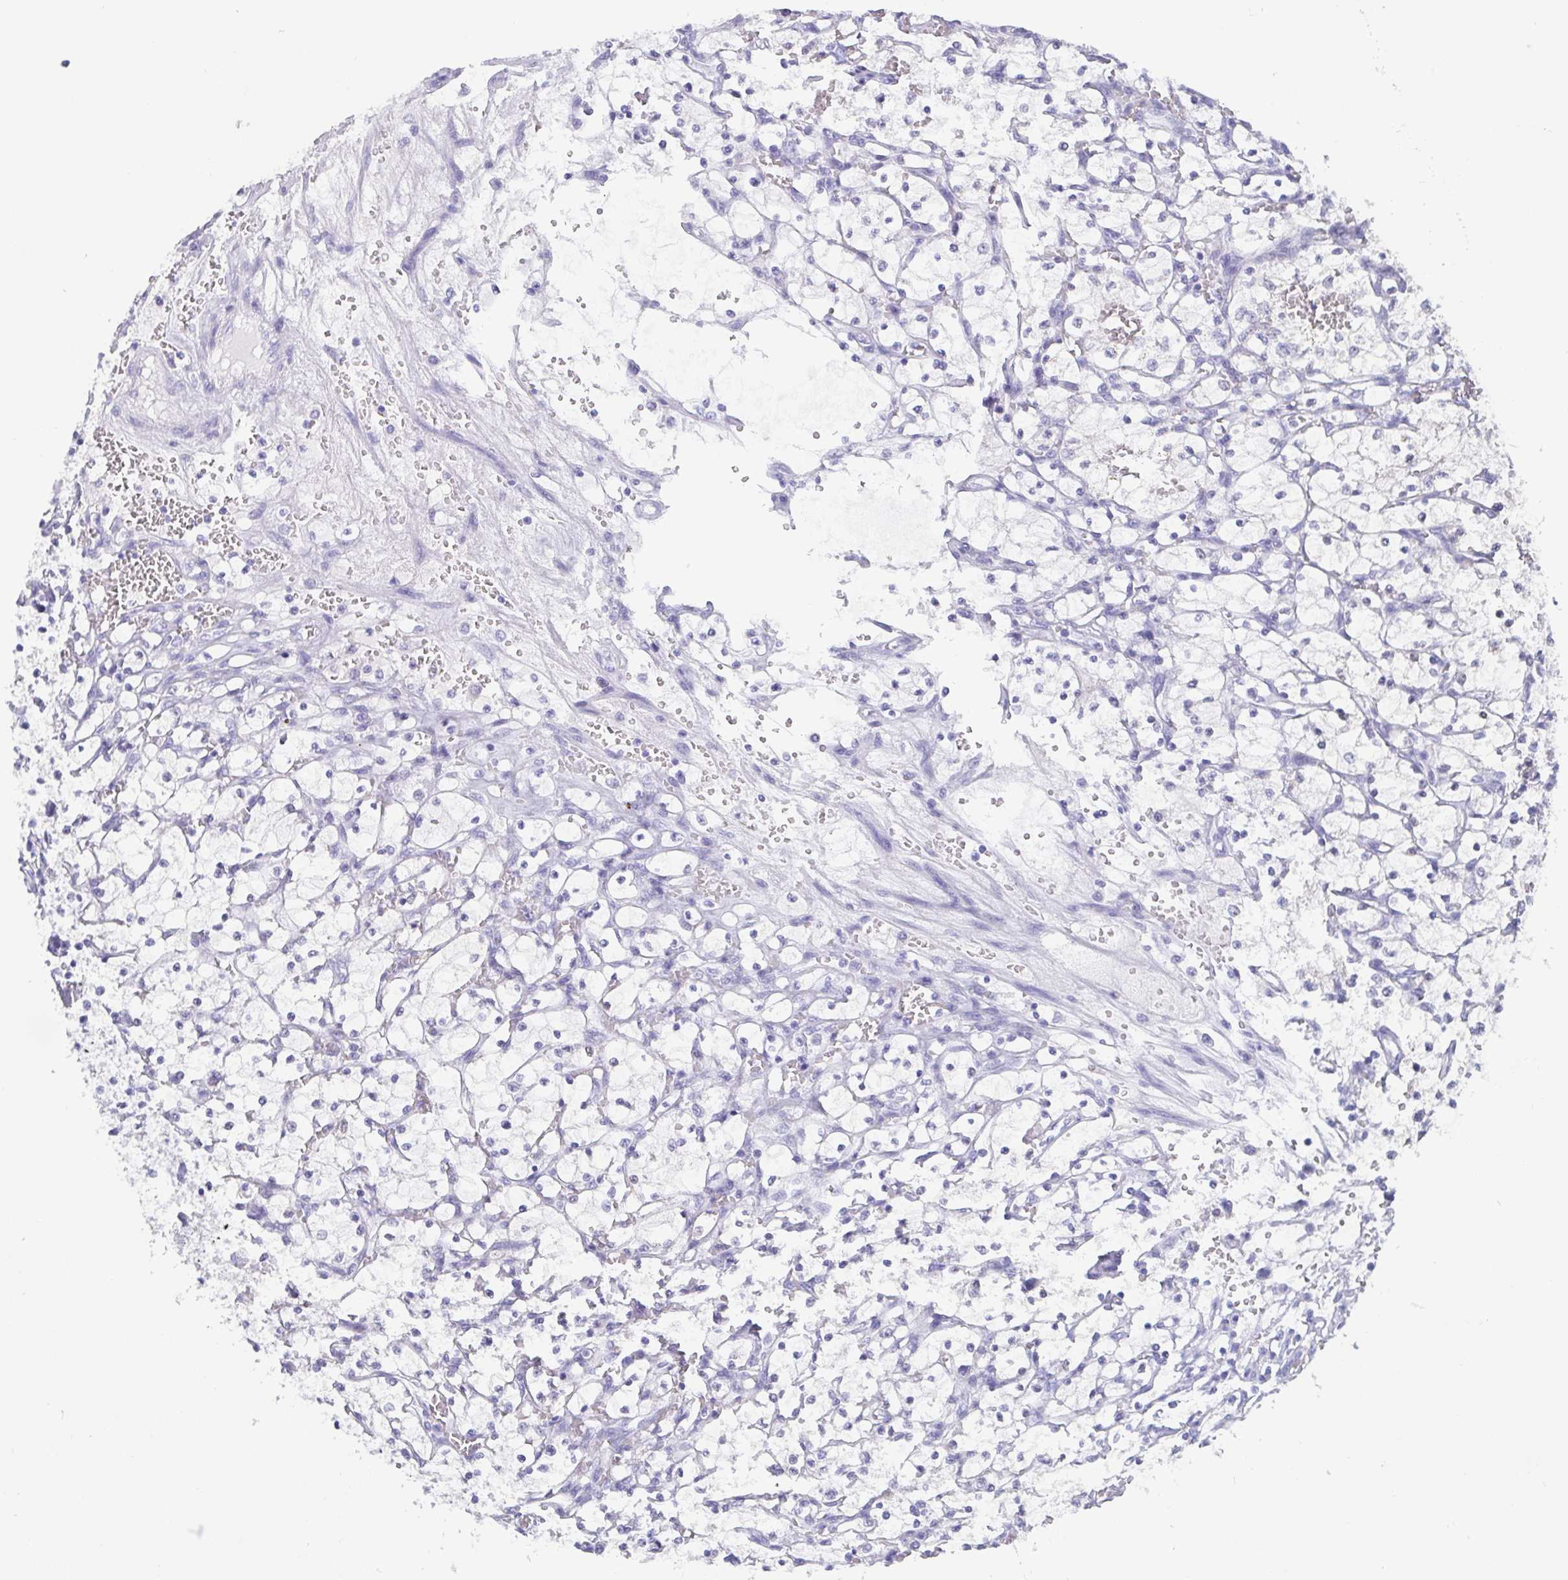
{"staining": {"intensity": "negative", "quantity": "none", "location": "none"}, "tissue": "renal cancer", "cell_type": "Tumor cells", "image_type": "cancer", "snomed": [{"axis": "morphology", "description": "Adenocarcinoma, NOS"}, {"axis": "topography", "description": "Kidney"}], "caption": "Immunohistochemistry histopathology image of neoplastic tissue: renal cancer (adenocarcinoma) stained with DAB (3,3'-diaminobenzidine) exhibits no significant protein staining in tumor cells.", "gene": "SCGN", "patient": {"sex": "female", "age": 69}}